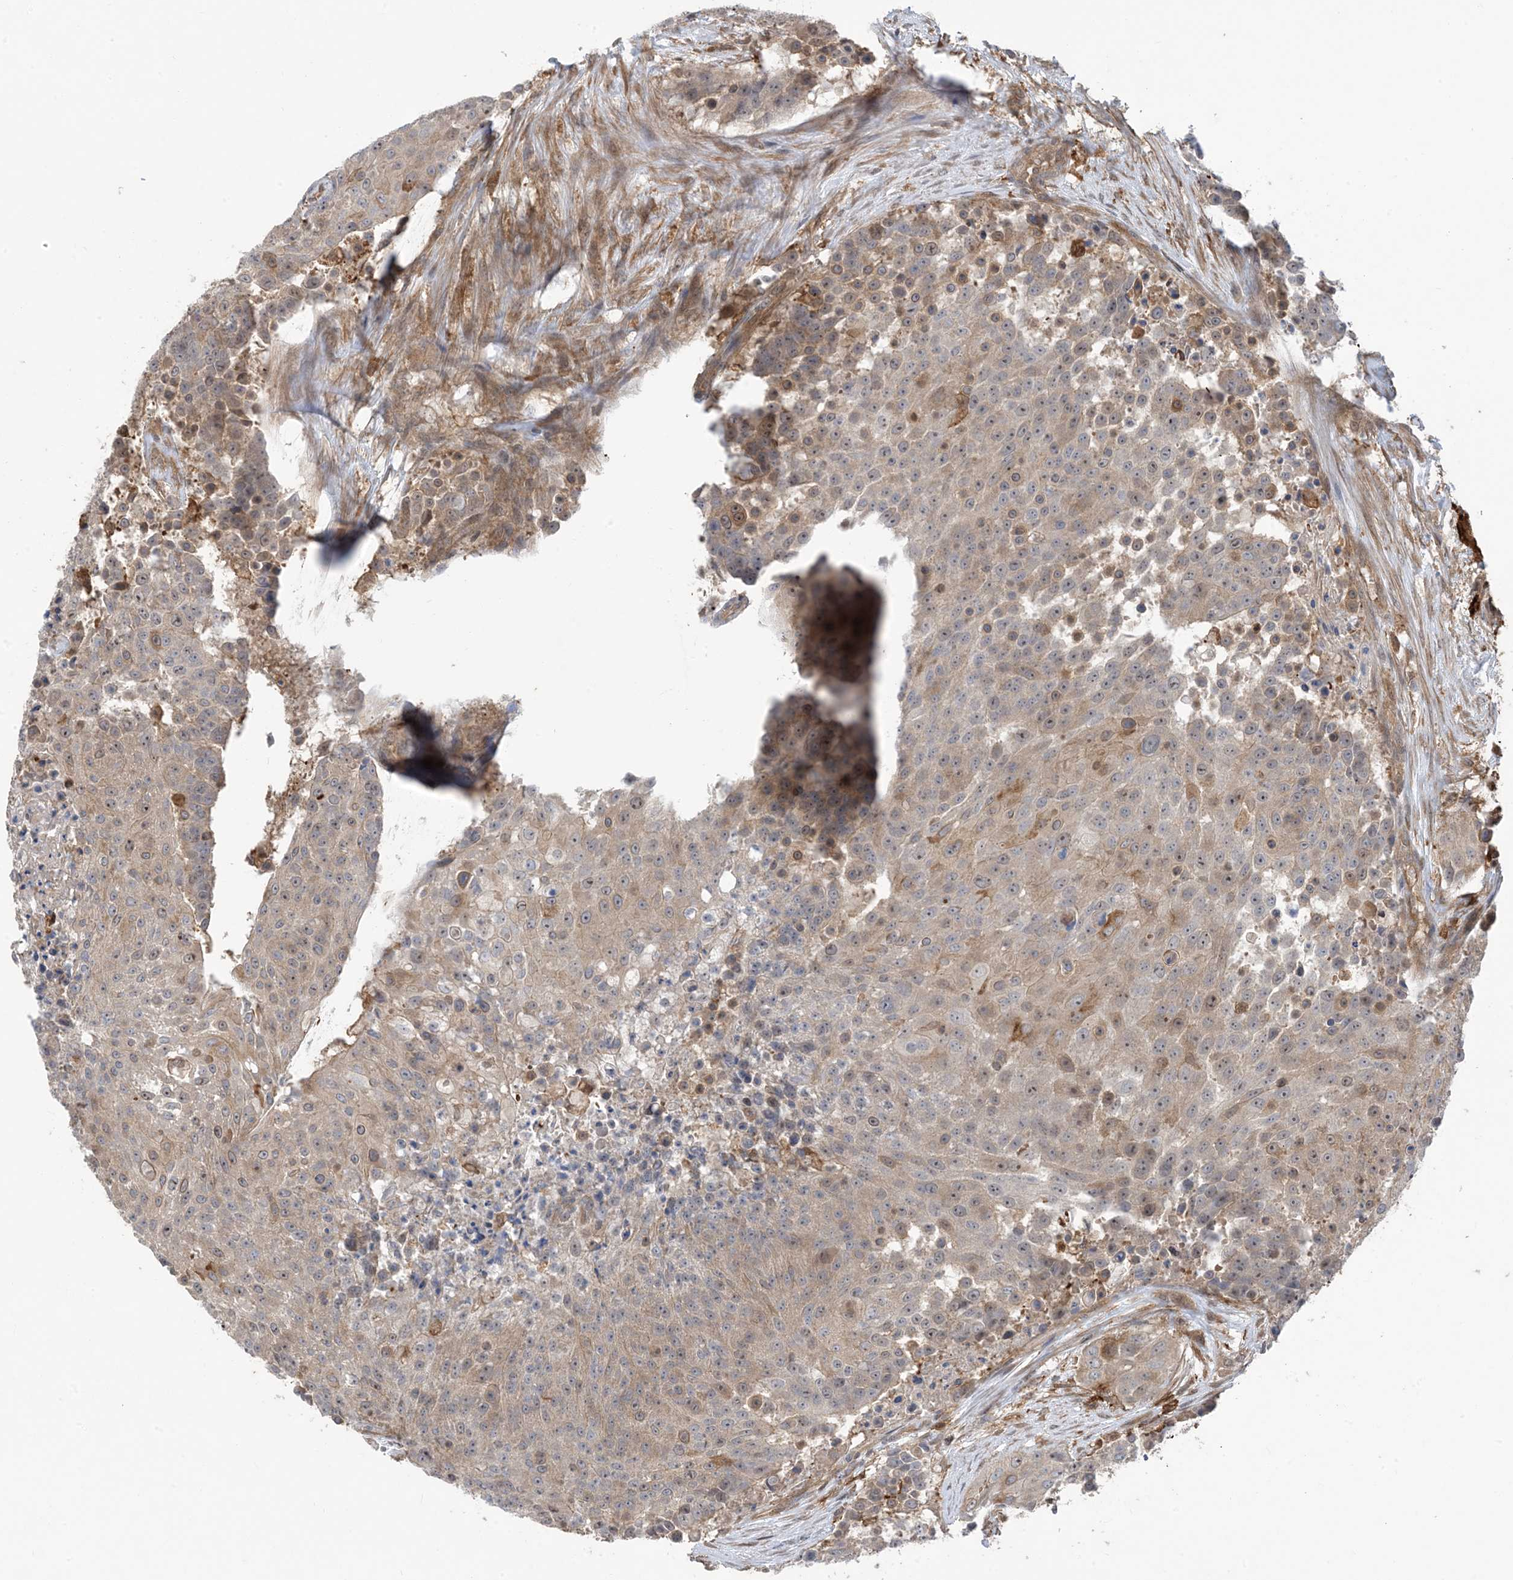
{"staining": {"intensity": "weak", "quantity": "<25%", "location": "cytoplasmic/membranous"}, "tissue": "urothelial cancer", "cell_type": "Tumor cells", "image_type": "cancer", "snomed": [{"axis": "morphology", "description": "Urothelial carcinoma, High grade"}, {"axis": "topography", "description": "Urinary bladder"}], "caption": "Human urothelial cancer stained for a protein using immunohistochemistry (IHC) displays no expression in tumor cells.", "gene": "HS1BP3", "patient": {"sex": "female", "age": 63}}